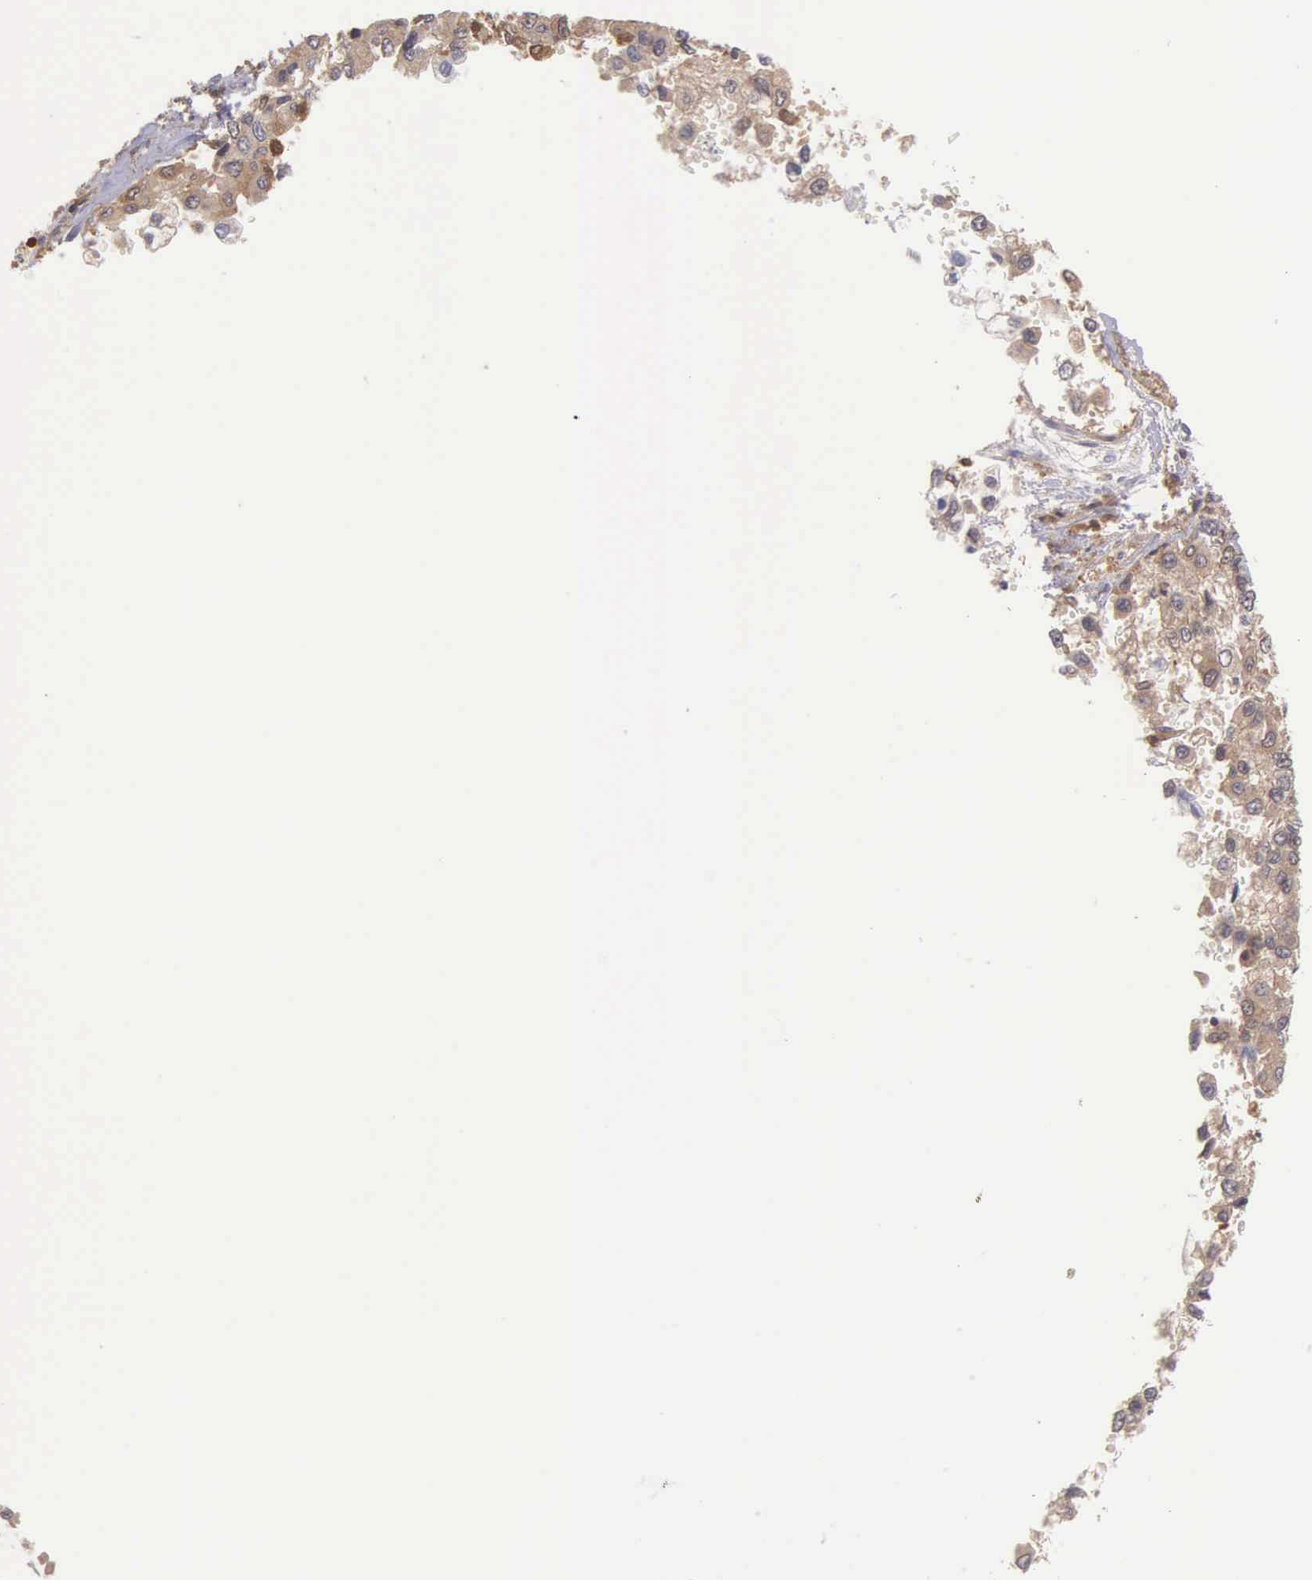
{"staining": {"intensity": "weak", "quantity": ">75%", "location": "cytoplasmic/membranous"}, "tissue": "liver cancer", "cell_type": "Tumor cells", "image_type": "cancer", "snomed": [{"axis": "morphology", "description": "Carcinoma, Hepatocellular, NOS"}, {"axis": "topography", "description": "Liver"}], "caption": "High-power microscopy captured an immunohistochemistry photomicrograph of liver hepatocellular carcinoma, revealing weak cytoplasmic/membranous expression in approximately >75% of tumor cells.", "gene": "BID", "patient": {"sex": "female", "age": 66}}